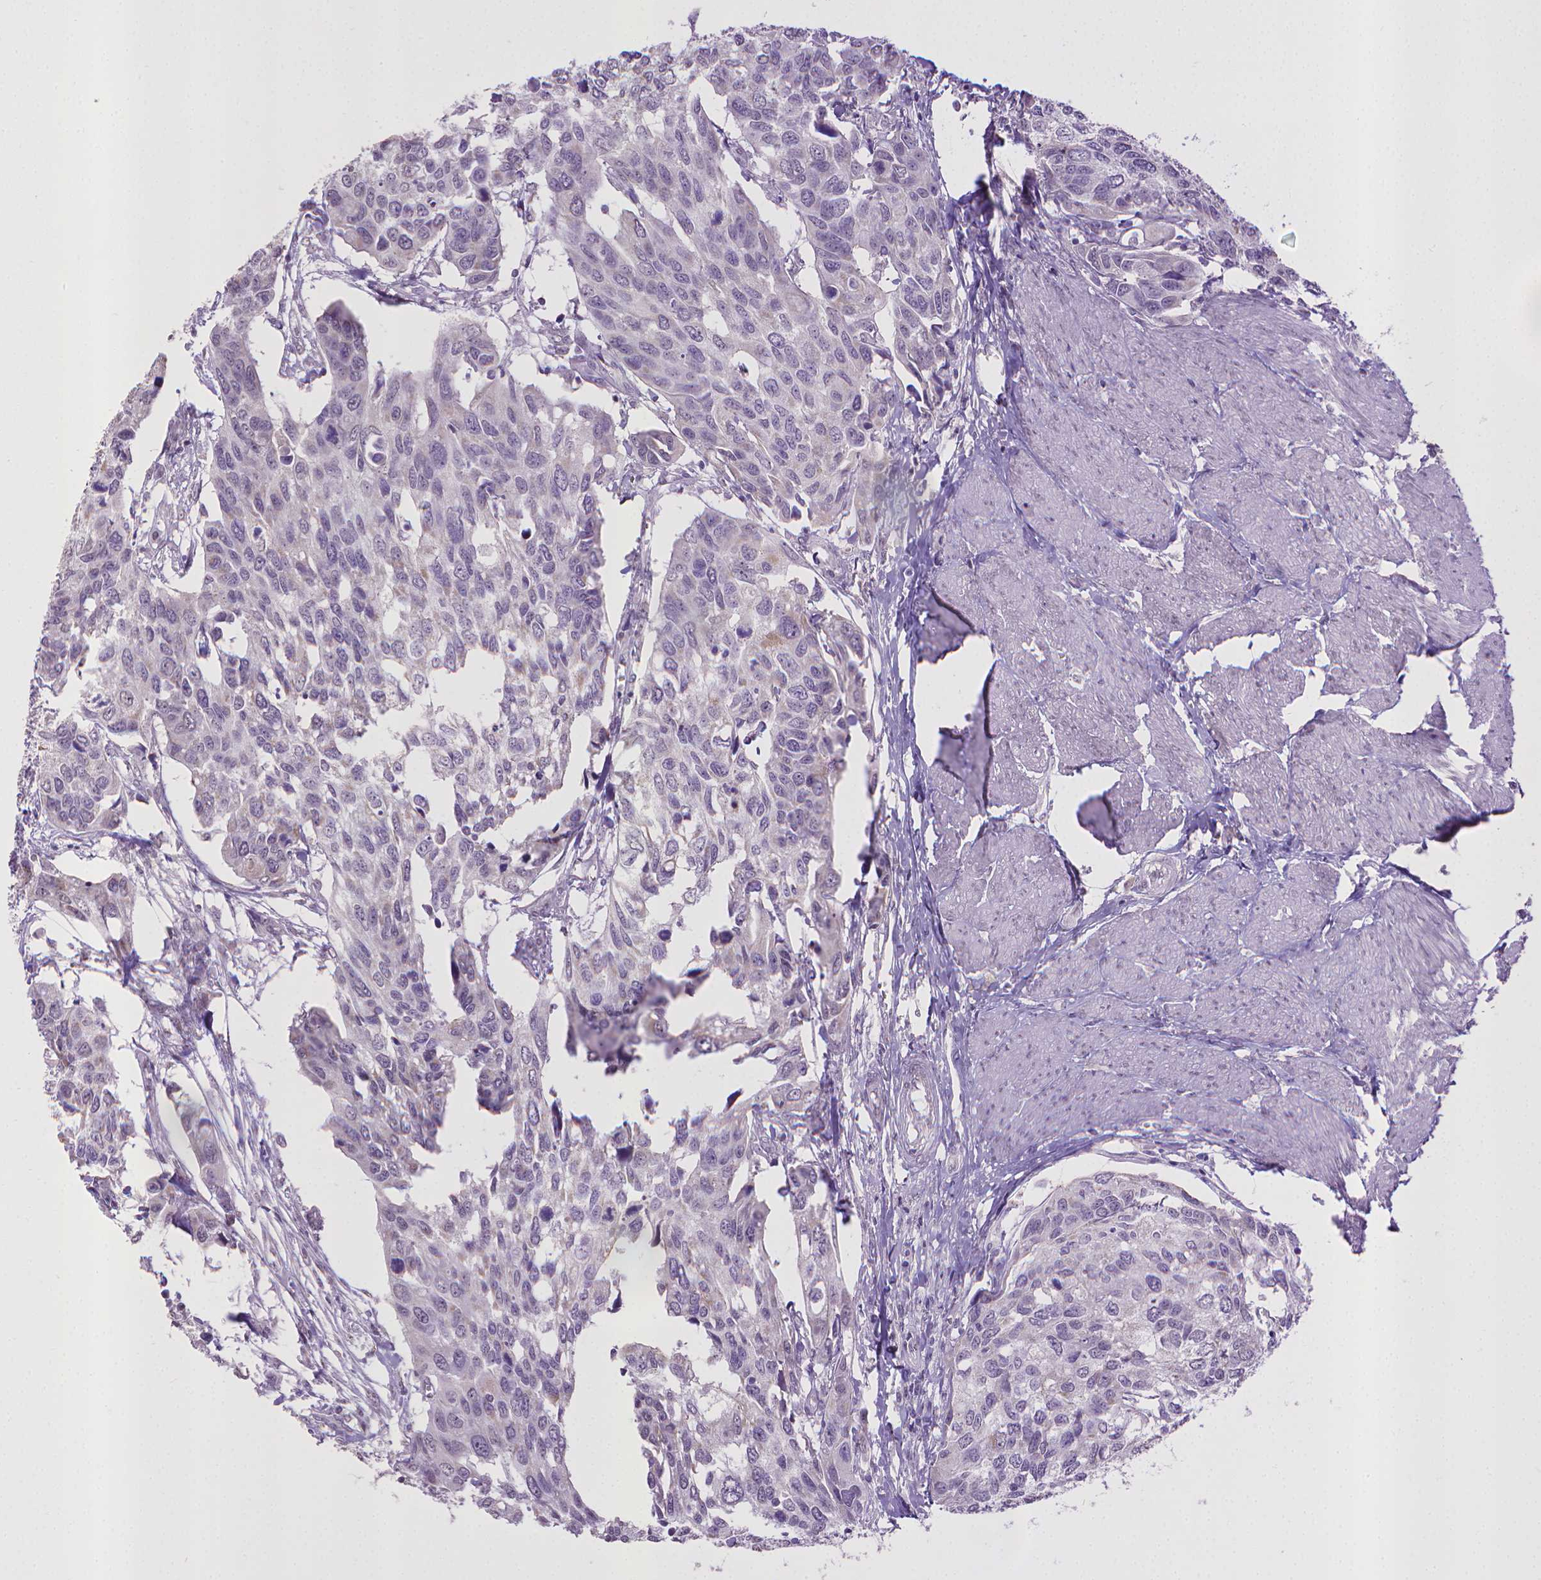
{"staining": {"intensity": "negative", "quantity": "none", "location": "none"}, "tissue": "urothelial cancer", "cell_type": "Tumor cells", "image_type": "cancer", "snomed": [{"axis": "morphology", "description": "Urothelial carcinoma, High grade"}, {"axis": "topography", "description": "Urinary bladder"}], "caption": "This is a micrograph of immunohistochemistry staining of urothelial cancer, which shows no staining in tumor cells.", "gene": "KMO", "patient": {"sex": "male", "age": 60}}